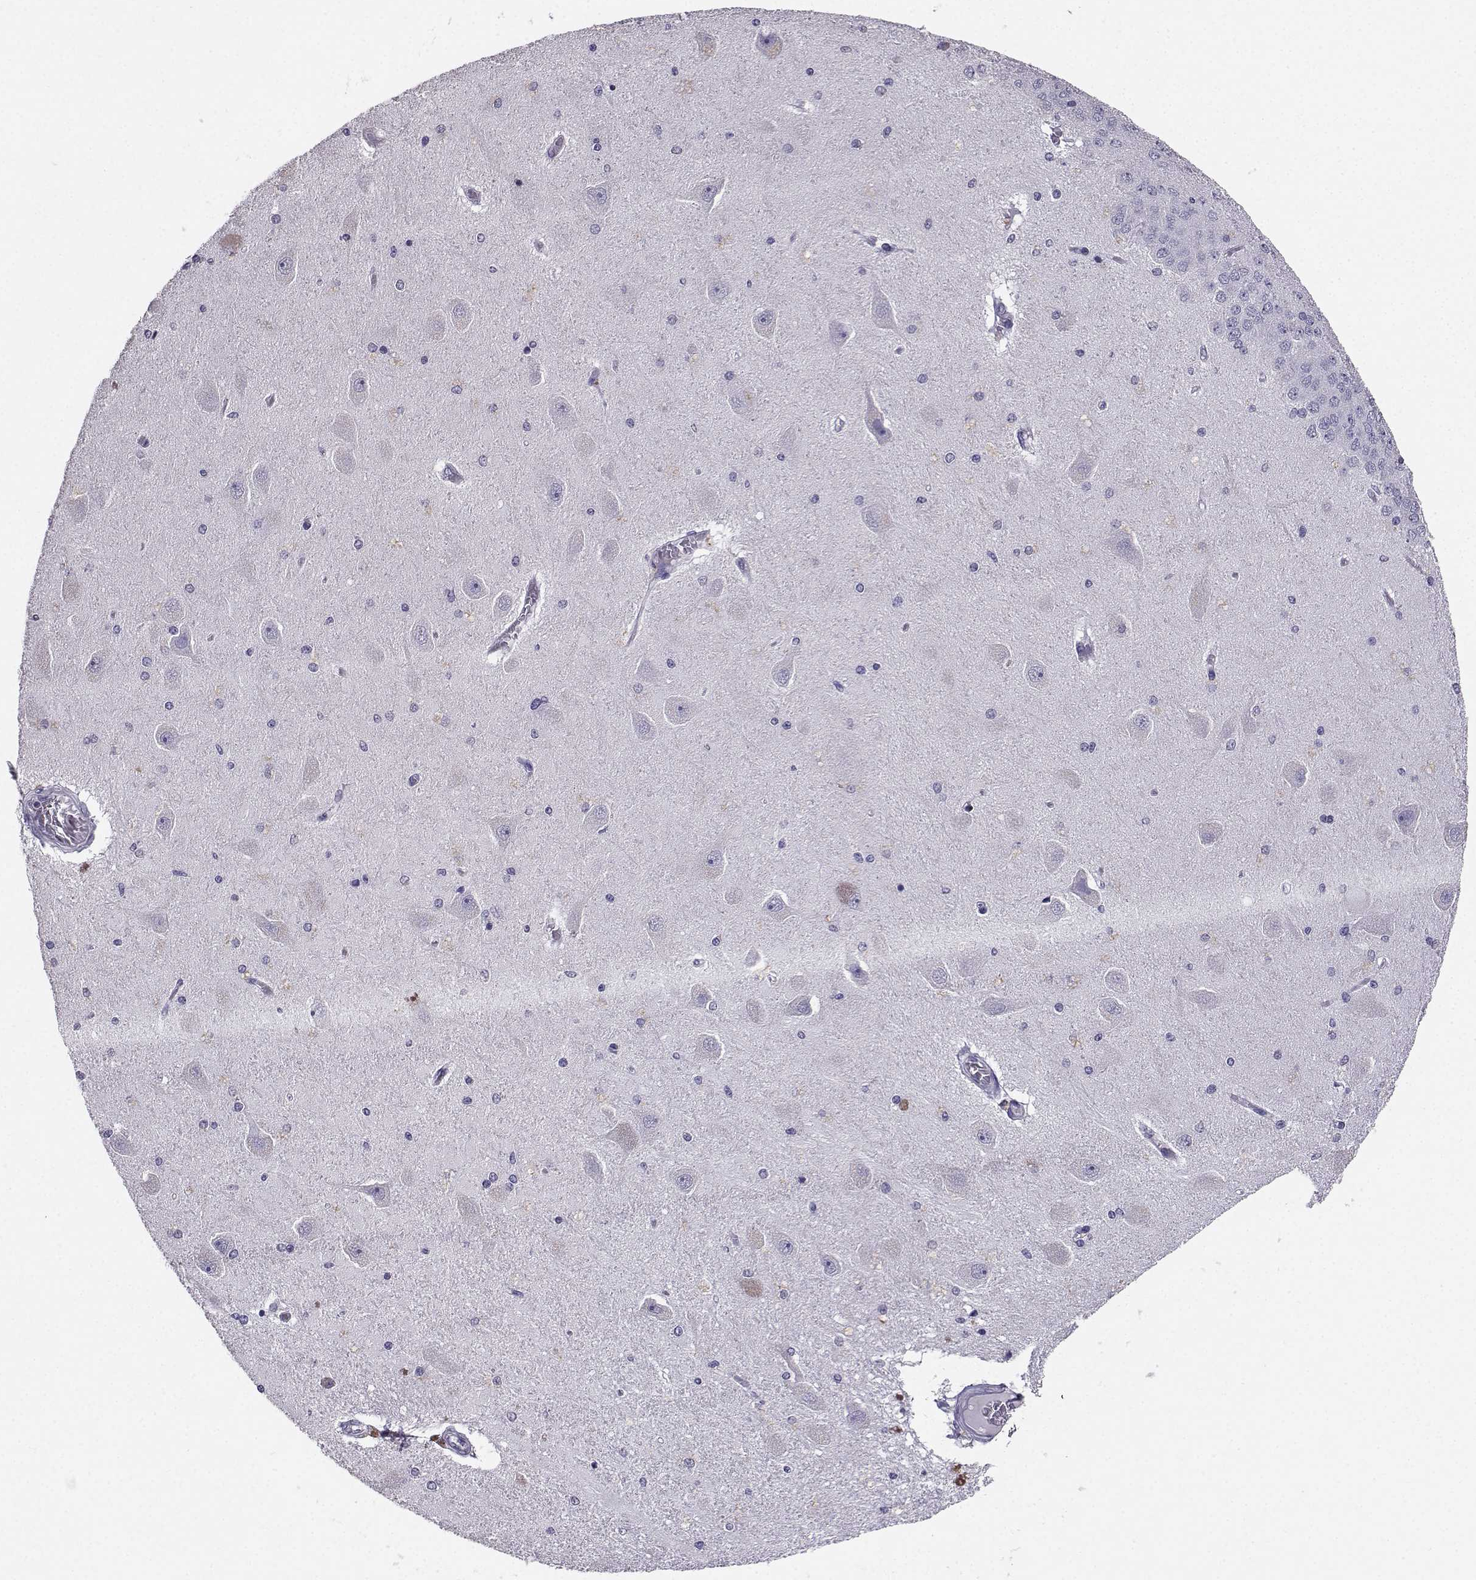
{"staining": {"intensity": "negative", "quantity": "none", "location": "none"}, "tissue": "hippocampus", "cell_type": "Glial cells", "image_type": "normal", "snomed": [{"axis": "morphology", "description": "Normal tissue, NOS"}, {"axis": "topography", "description": "Hippocampus"}], "caption": "A micrograph of hippocampus stained for a protein exhibits no brown staining in glial cells. The staining was performed using DAB to visualize the protein expression in brown, while the nuclei were stained in blue with hematoxylin (Magnification: 20x).", "gene": "SPAG11A", "patient": {"sex": "female", "age": 54}}